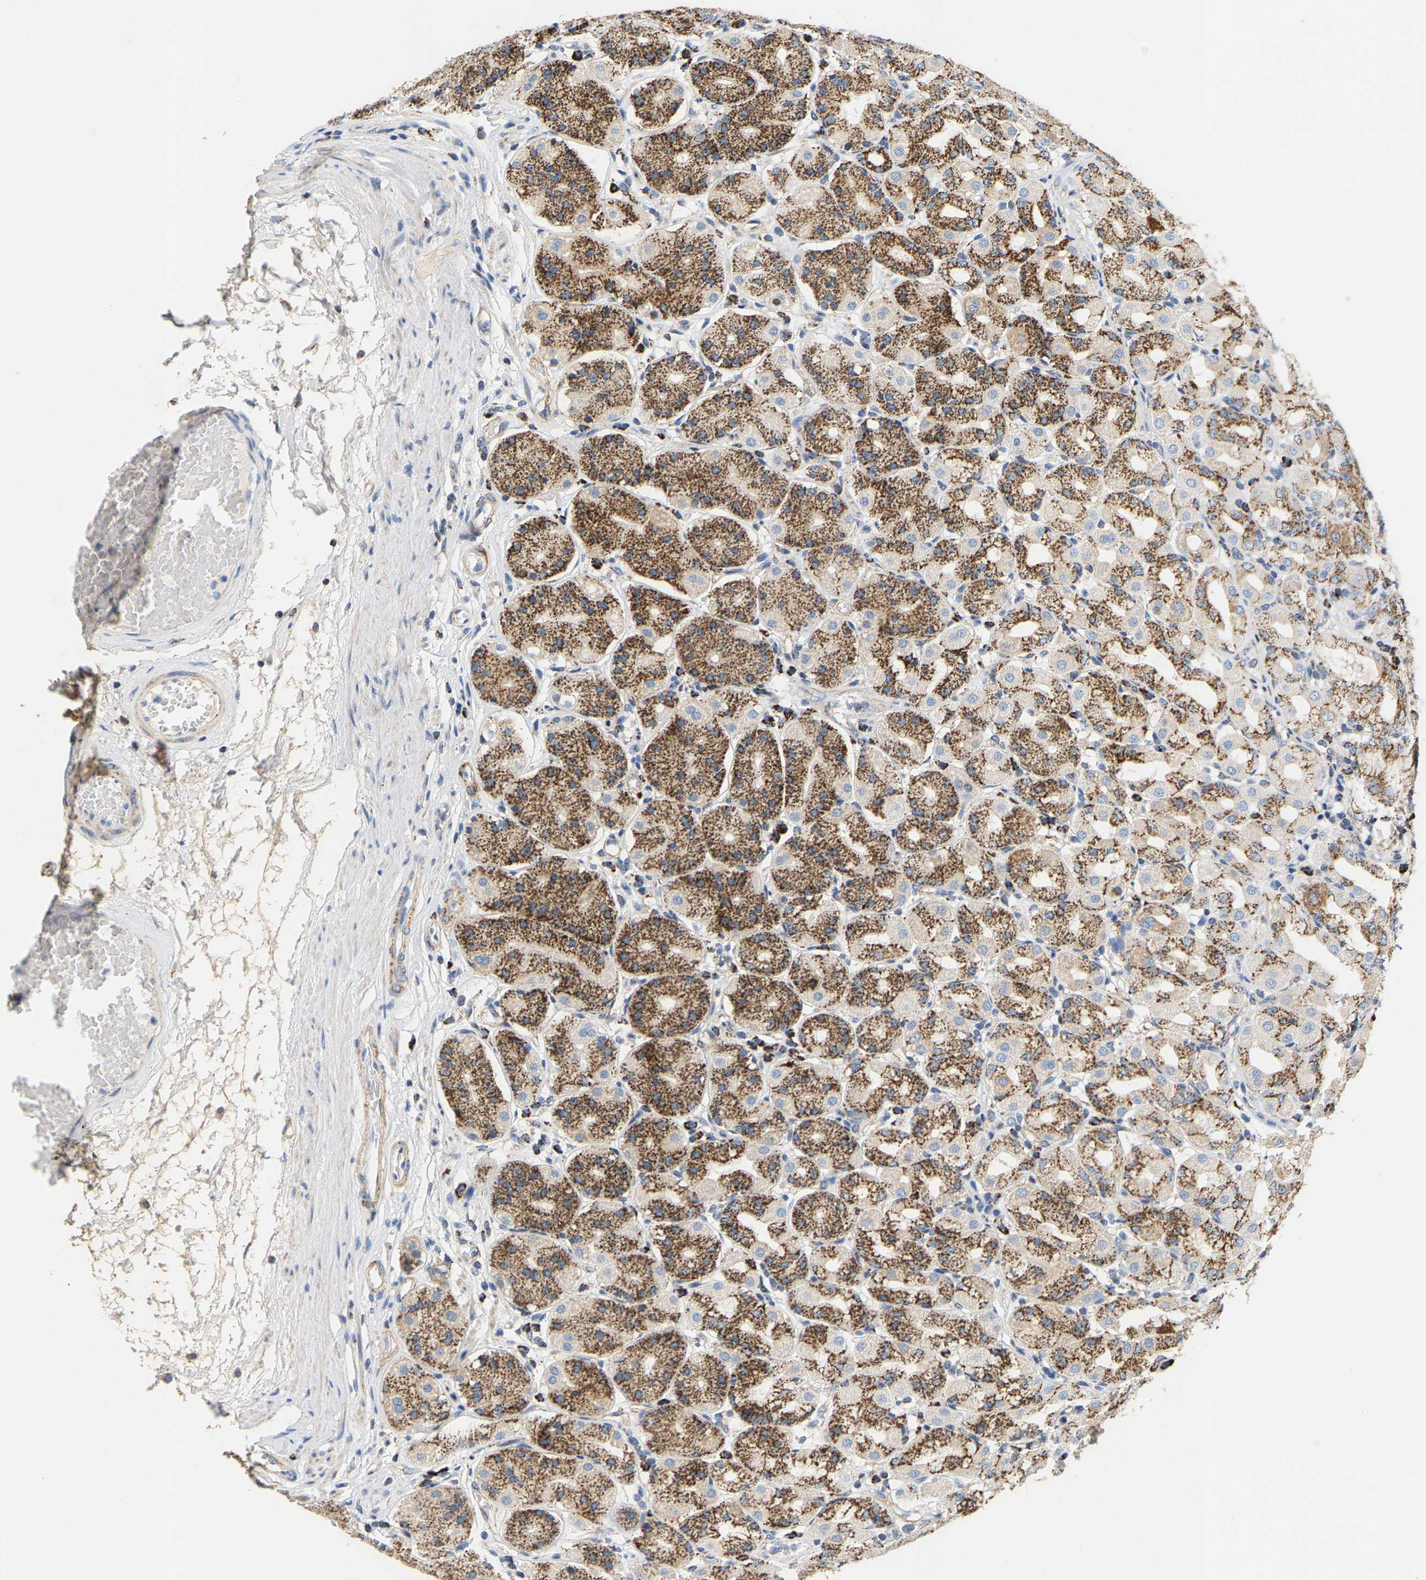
{"staining": {"intensity": "moderate", "quantity": ">75%", "location": "cytoplasmic/membranous"}, "tissue": "stomach", "cell_type": "Glandular cells", "image_type": "normal", "snomed": [{"axis": "morphology", "description": "Normal tissue, NOS"}, {"axis": "topography", "description": "Stomach"}, {"axis": "topography", "description": "Stomach, lower"}], "caption": "Protein staining exhibits moderate cytoplasmic/membranous staining in about >75% of glandular cells in normal stomach.", "gene": "SHMT2", "patient": {"sex": "female", "age": 56}}